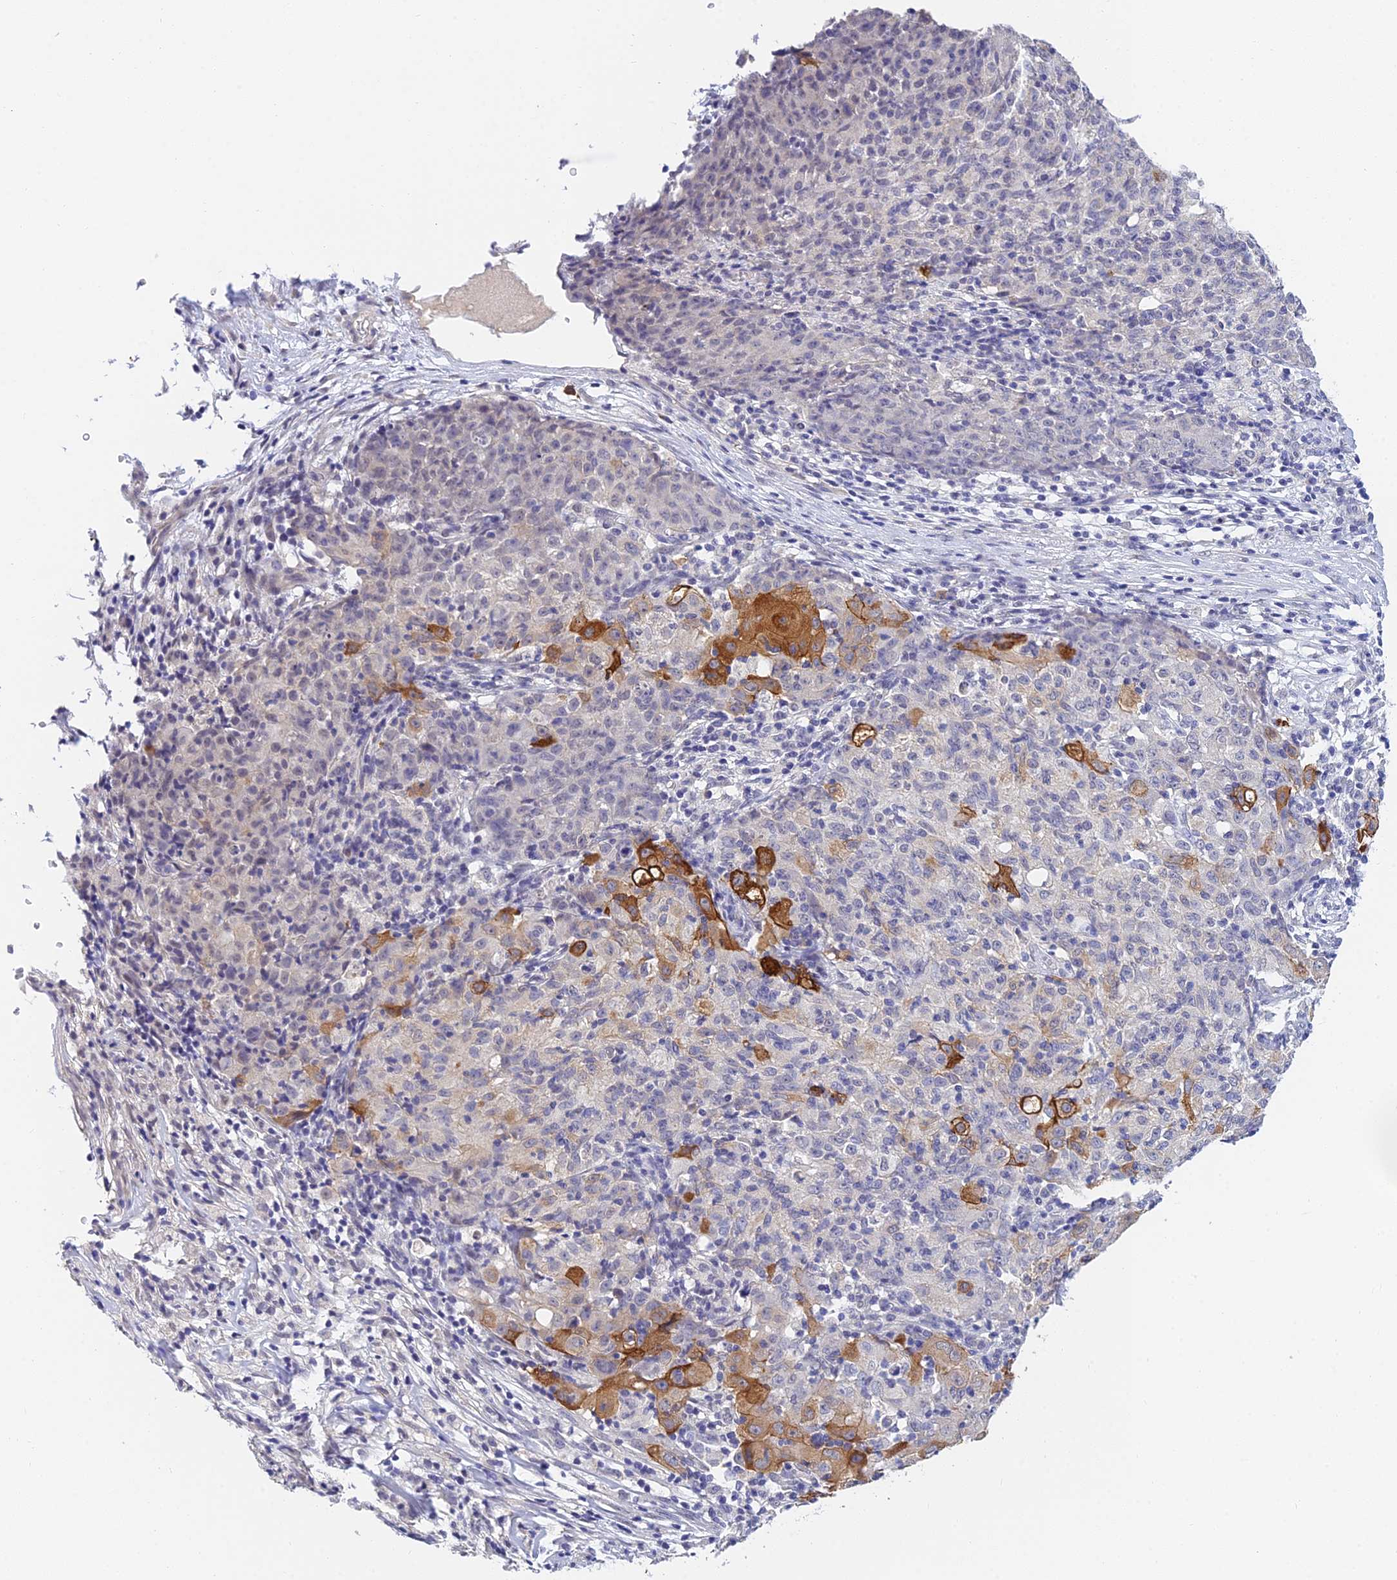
{"staining": {"intensity": "moderate", "quantity": "<25%", "location": "cytoplasmic/membranous"}, "tissue": "ovarian cancer", "cell_type": "Tumor cells", "image_type": "cancer", "snomed": [{"axis": "morphology", "description": "Carcinoma, endometroid"}, {"axis": "topography", "description": "Ovary"}], "caption": "Tumor cells reveal low levels of moderate cytoplasmic/membranous expression in approximately <25% of cells in human endometroid carcinoma (ovarian).", "gene": "HOXB1", "patient": {"sex": "female", "age": 42}}